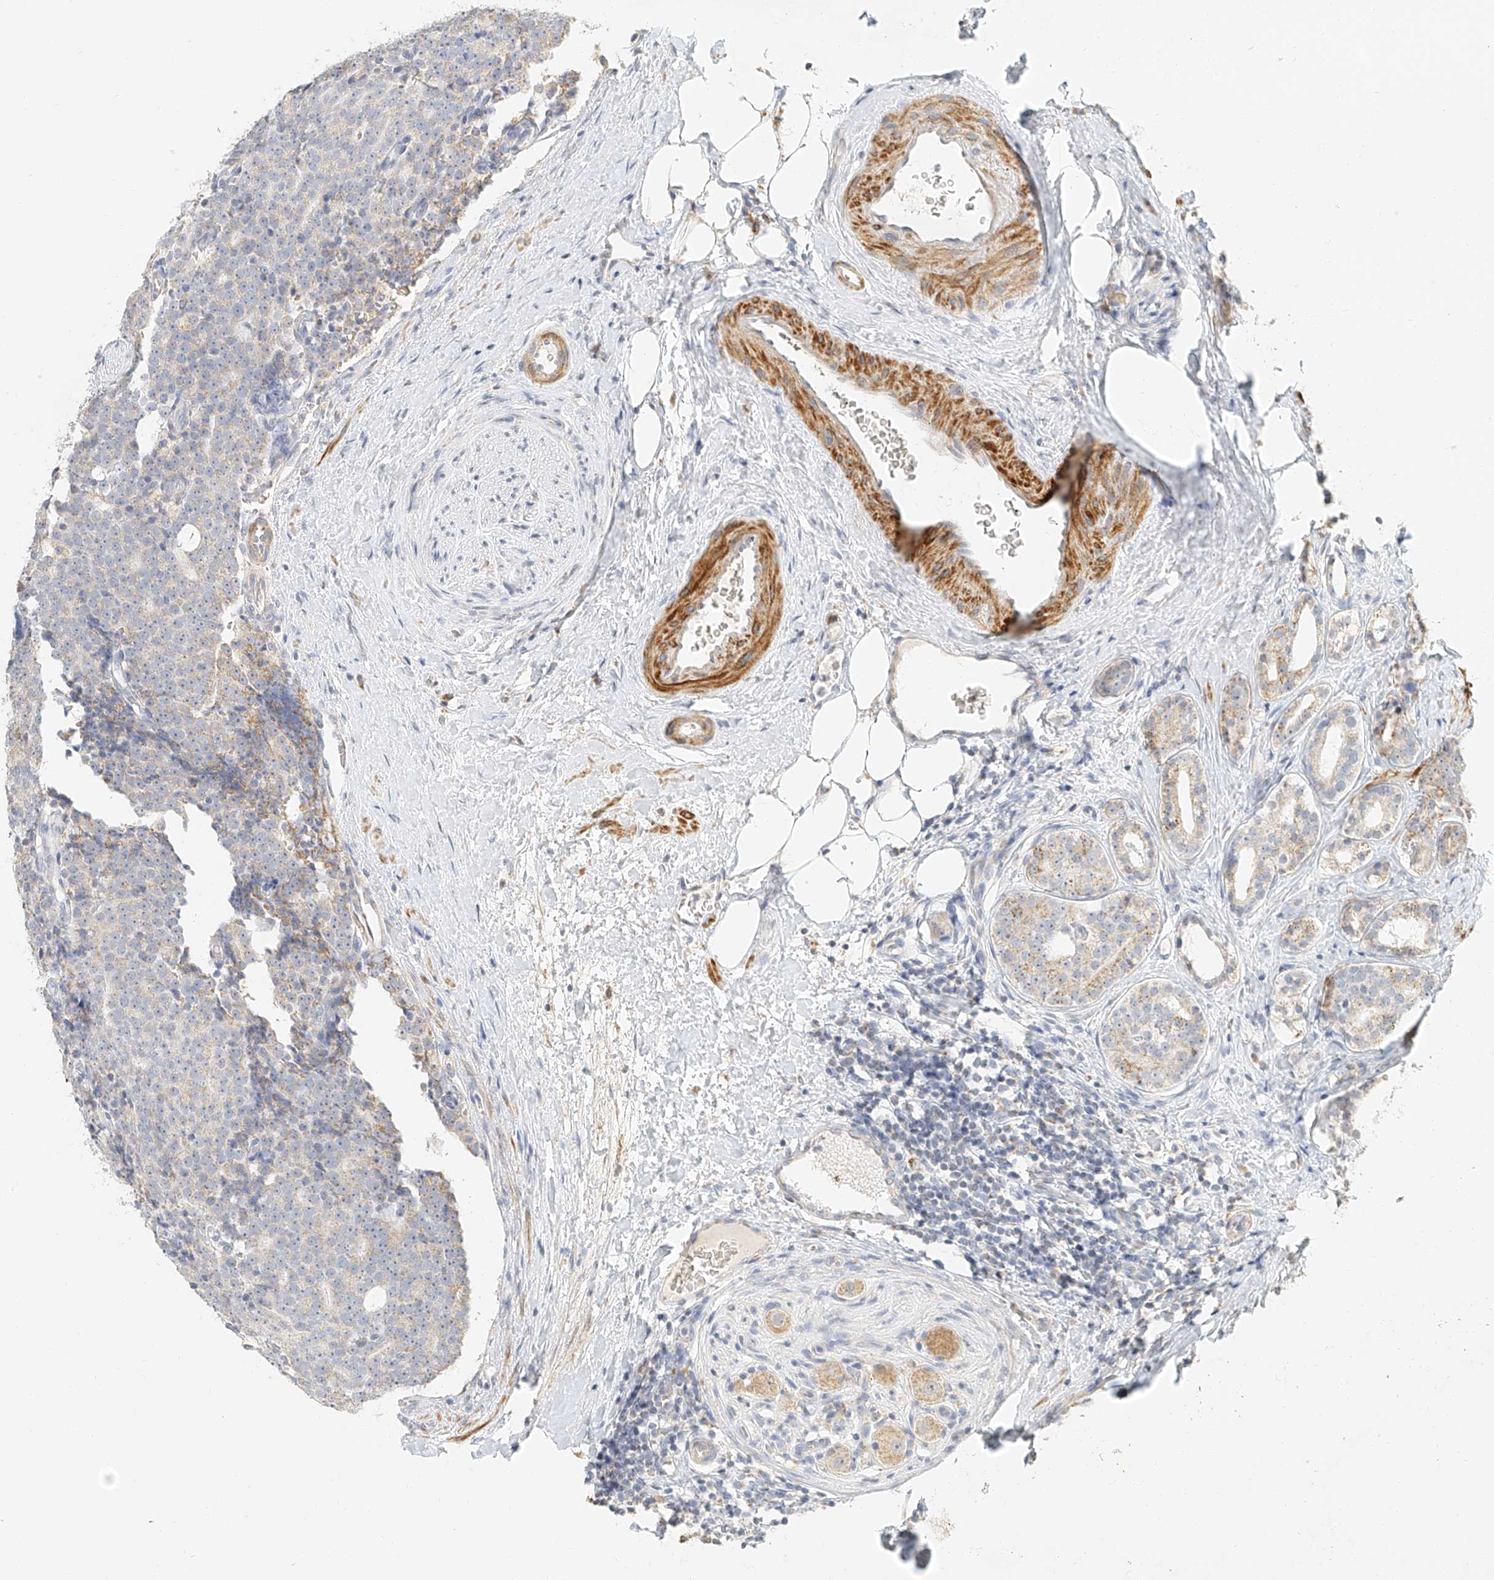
{"staining": {"intensity": "weak", "quantity": "25%-75%", "location": "cytoplasmic/membranous"}, "tissue": "prostate cancer", "cell_type": "Tumor cells", "image_type": "cancer", "snomed": [{"axis": "morphology", "description": "Adenocarcinoma, High grade"}, {"axis": "topography", "description": "Prostate"}], "caption": "Immunohistochemistry (IHC) (DAB (3,3'-diaminobenzidine)) staining of human prostate cancer demonstrates weak cytoplasmic/membranous protein positivity in about 25%-75% of tumor cells.", "gene": "CXorf58", "patient": {"sex": "male", "age": 56}}